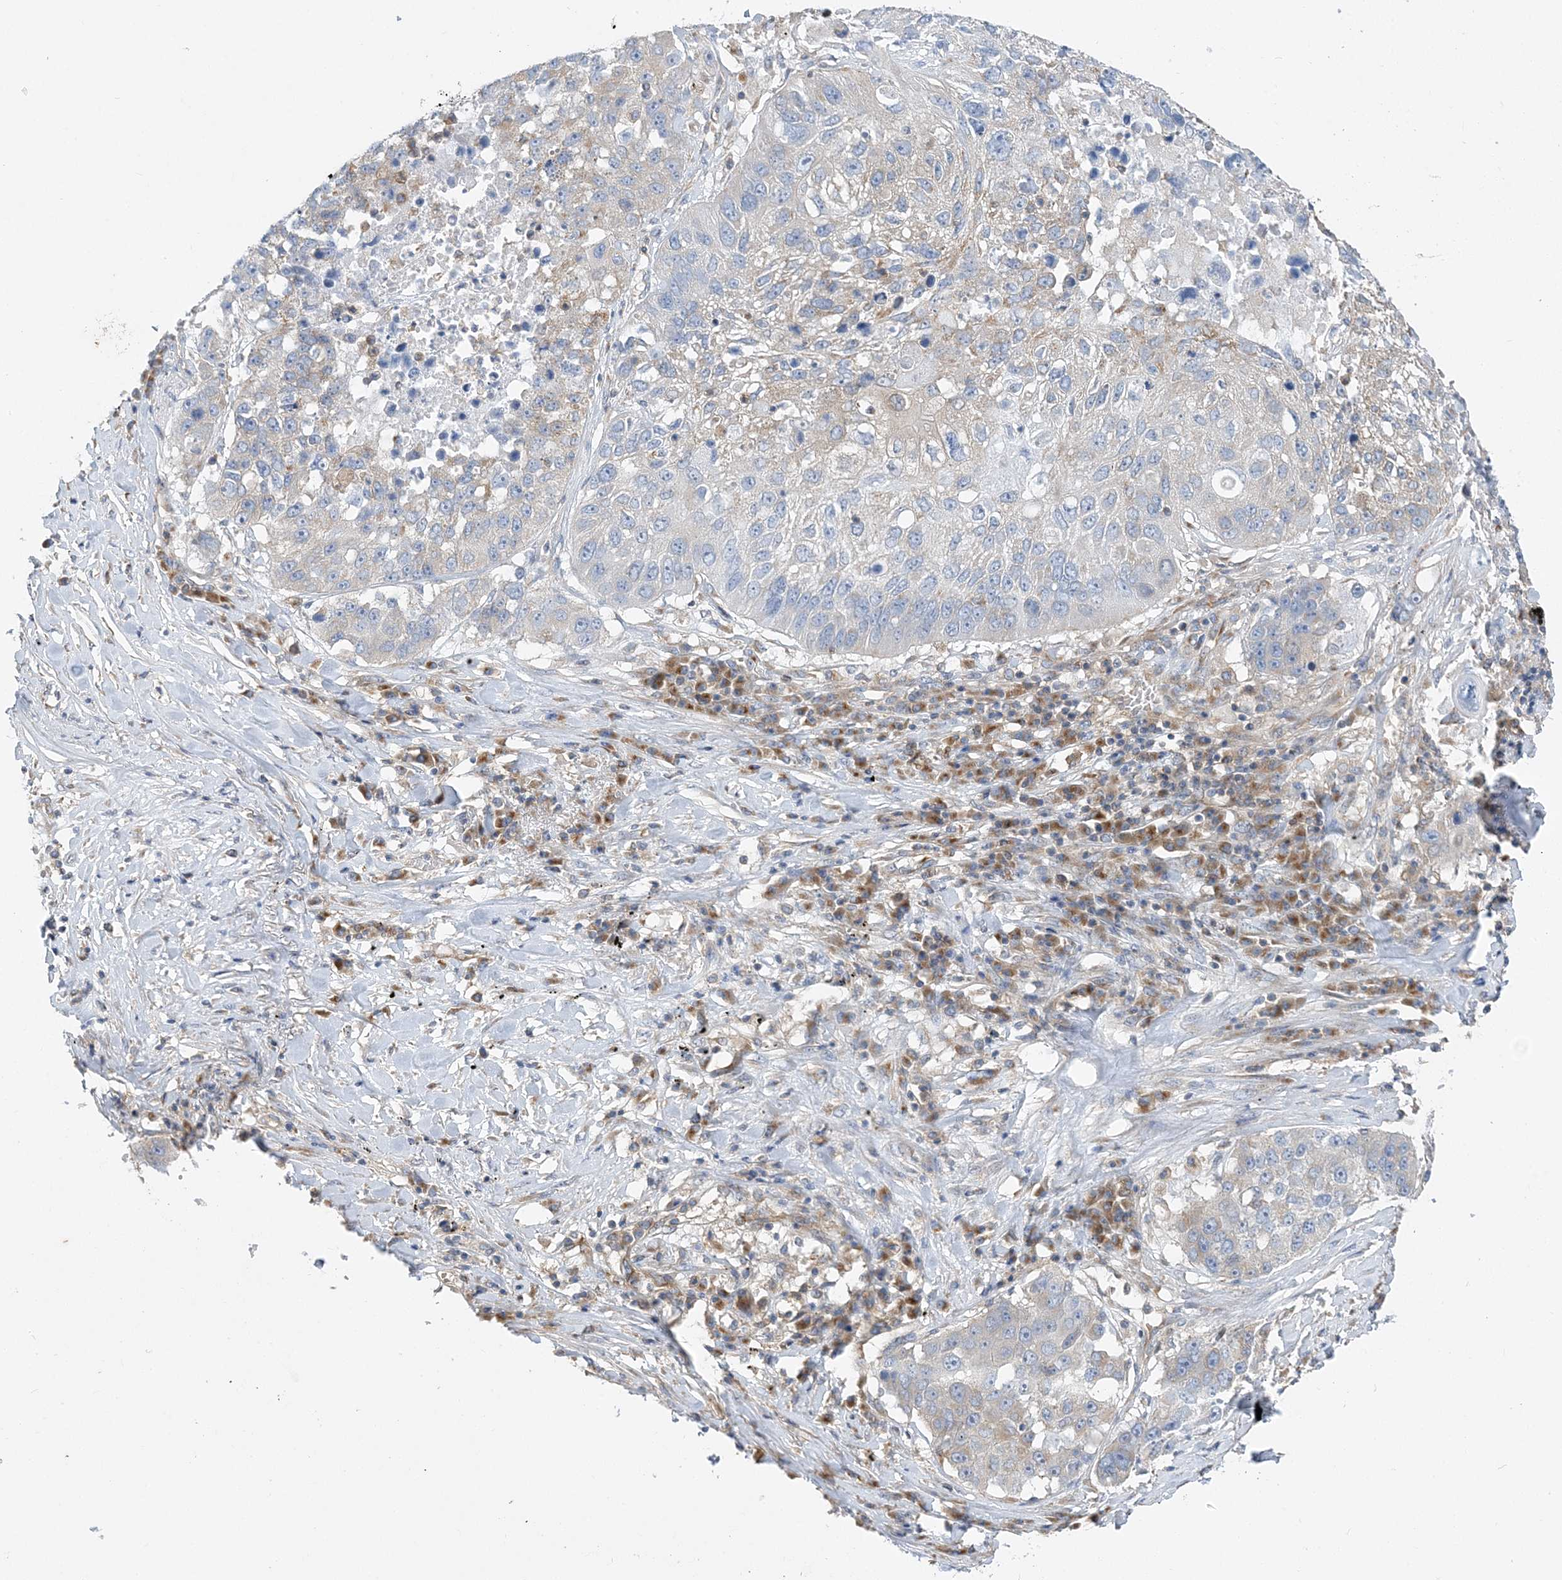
{"staining": {"intensity": "negative", "quantity": "none", "location": "none"}, "tissue": "lung cancer", "cell_type": "Tumor cells", "image_type": "cancer", "snomed": [{"axis": "morphology", "description": "Squamous cell carcinoma, NOS"}, {"axis": "topography", "description": "Lung"}], "caption": "There is no significant expression in tumor cells of lung cancer.", "gene": "FAM114A2", "patient": {"sex": "male", "age": 61}}